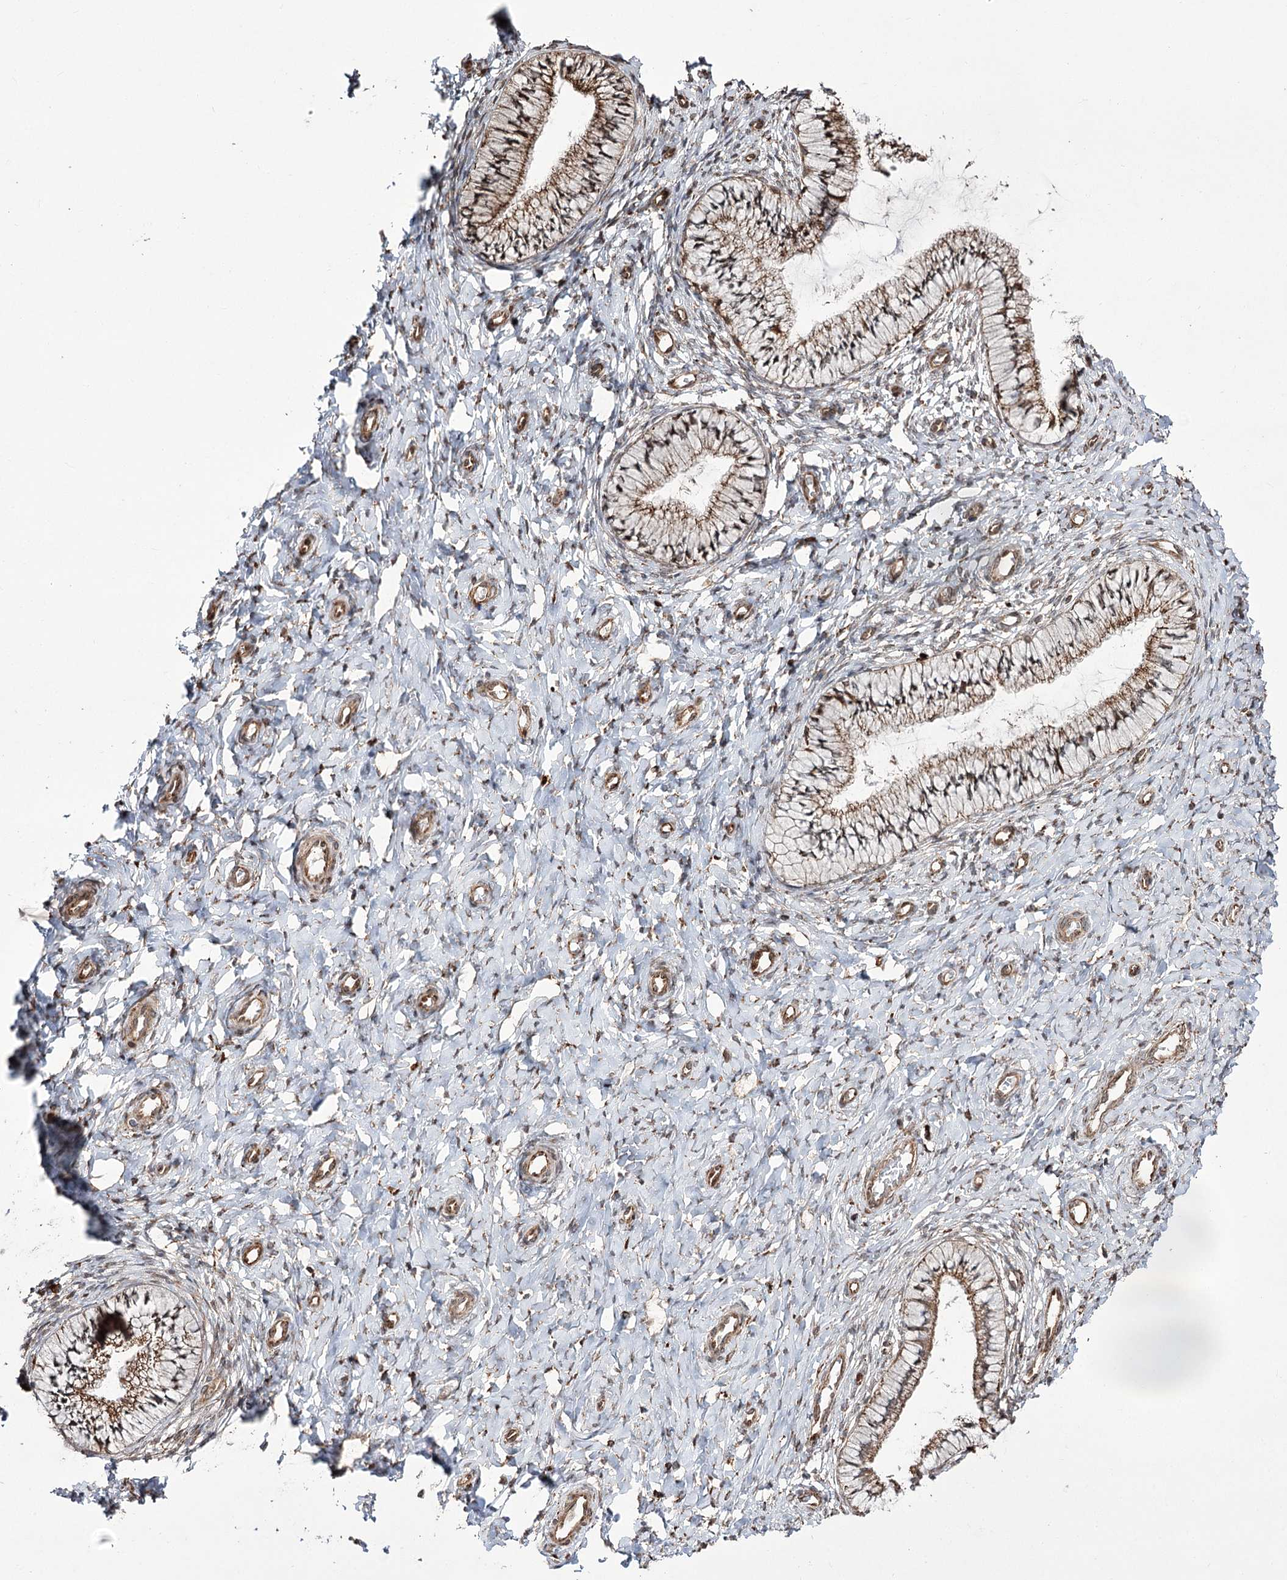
{"staining": {"intensity": "moderate", "quantity": ">75%", "location": "cytoplasmic/membranous"}, "tissue": "cervix", "cell_type": "Glandular cells", "image_type": "normal", "snomed": [{"axis": "morphology", "description": "Normal tissue, NOS"}, {"axis": "topography", "description": "Cervix"}], "caption": "DAB (3,3'-diaminobenzidine) immunohistochemical staining of unremarkable cervix shows moderate cytoplasmic/membranous protein staining in approximately >75% of glandular cells.", "gene": "FANCL", "patient": {"sex": "female", "age": 36}}